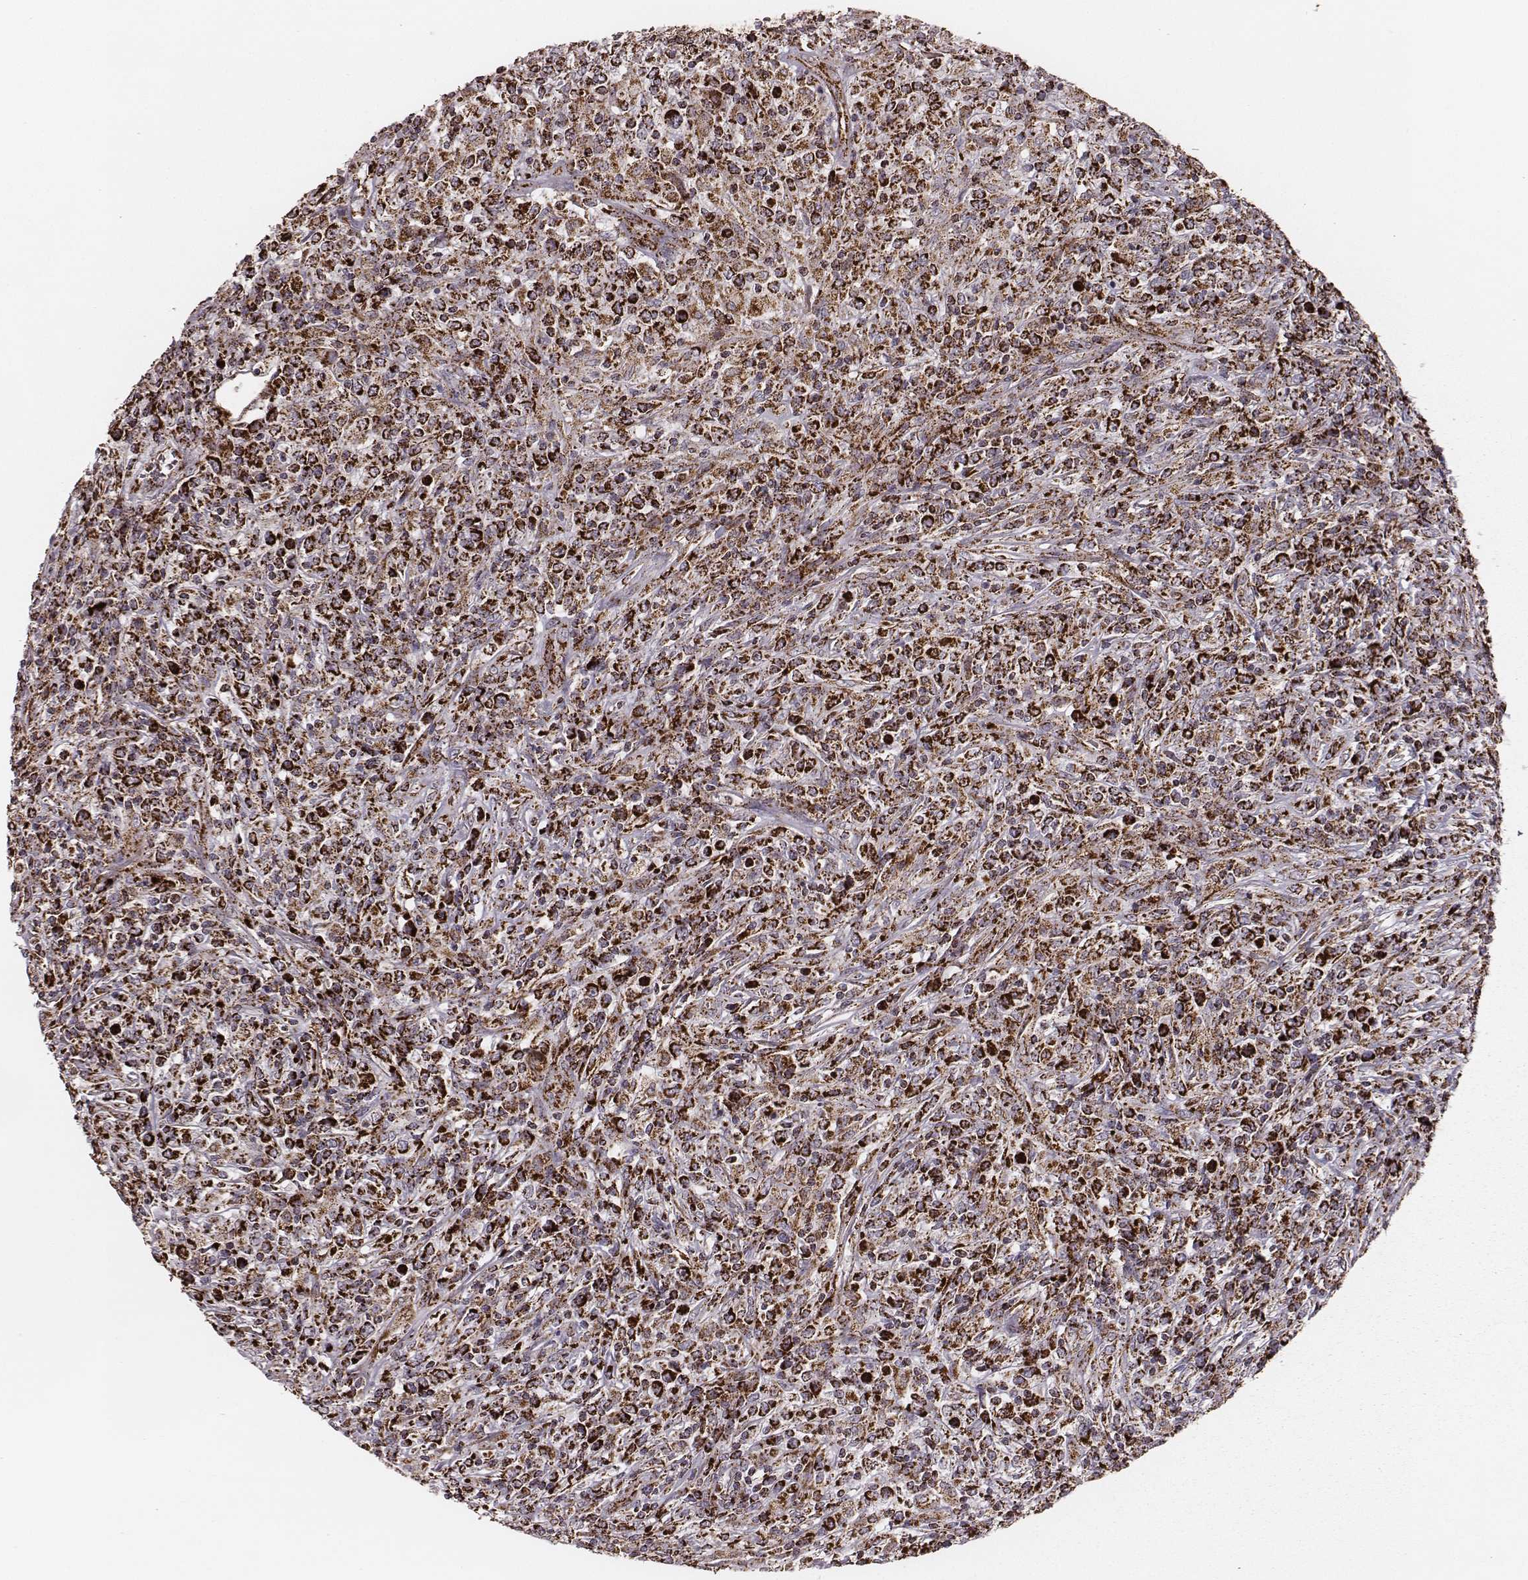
{"staining": {"intensity": "strong", "quantity": ">75%", "location": "cytoplasmic/membranous"}, "tissue": "lymphoma", "cell_type": "Tumor cells", "image_type": "cancer", "snomed": [{"axis": "morphology", "description": "Malignant lymphoma, non-Hodgkin's type, High grade"}, {"axis": "topography", "description": "Lung"}], "caption": "Immunohistochemical staining of human high-grade malignant lymphoma, non-Hodgkin's type demonstrates strong cytoplasmic/membranous protein positivity in about >75% of tumor cells.", "gene": "TUFM", "patient": {"sex": "male", "age": 79}}